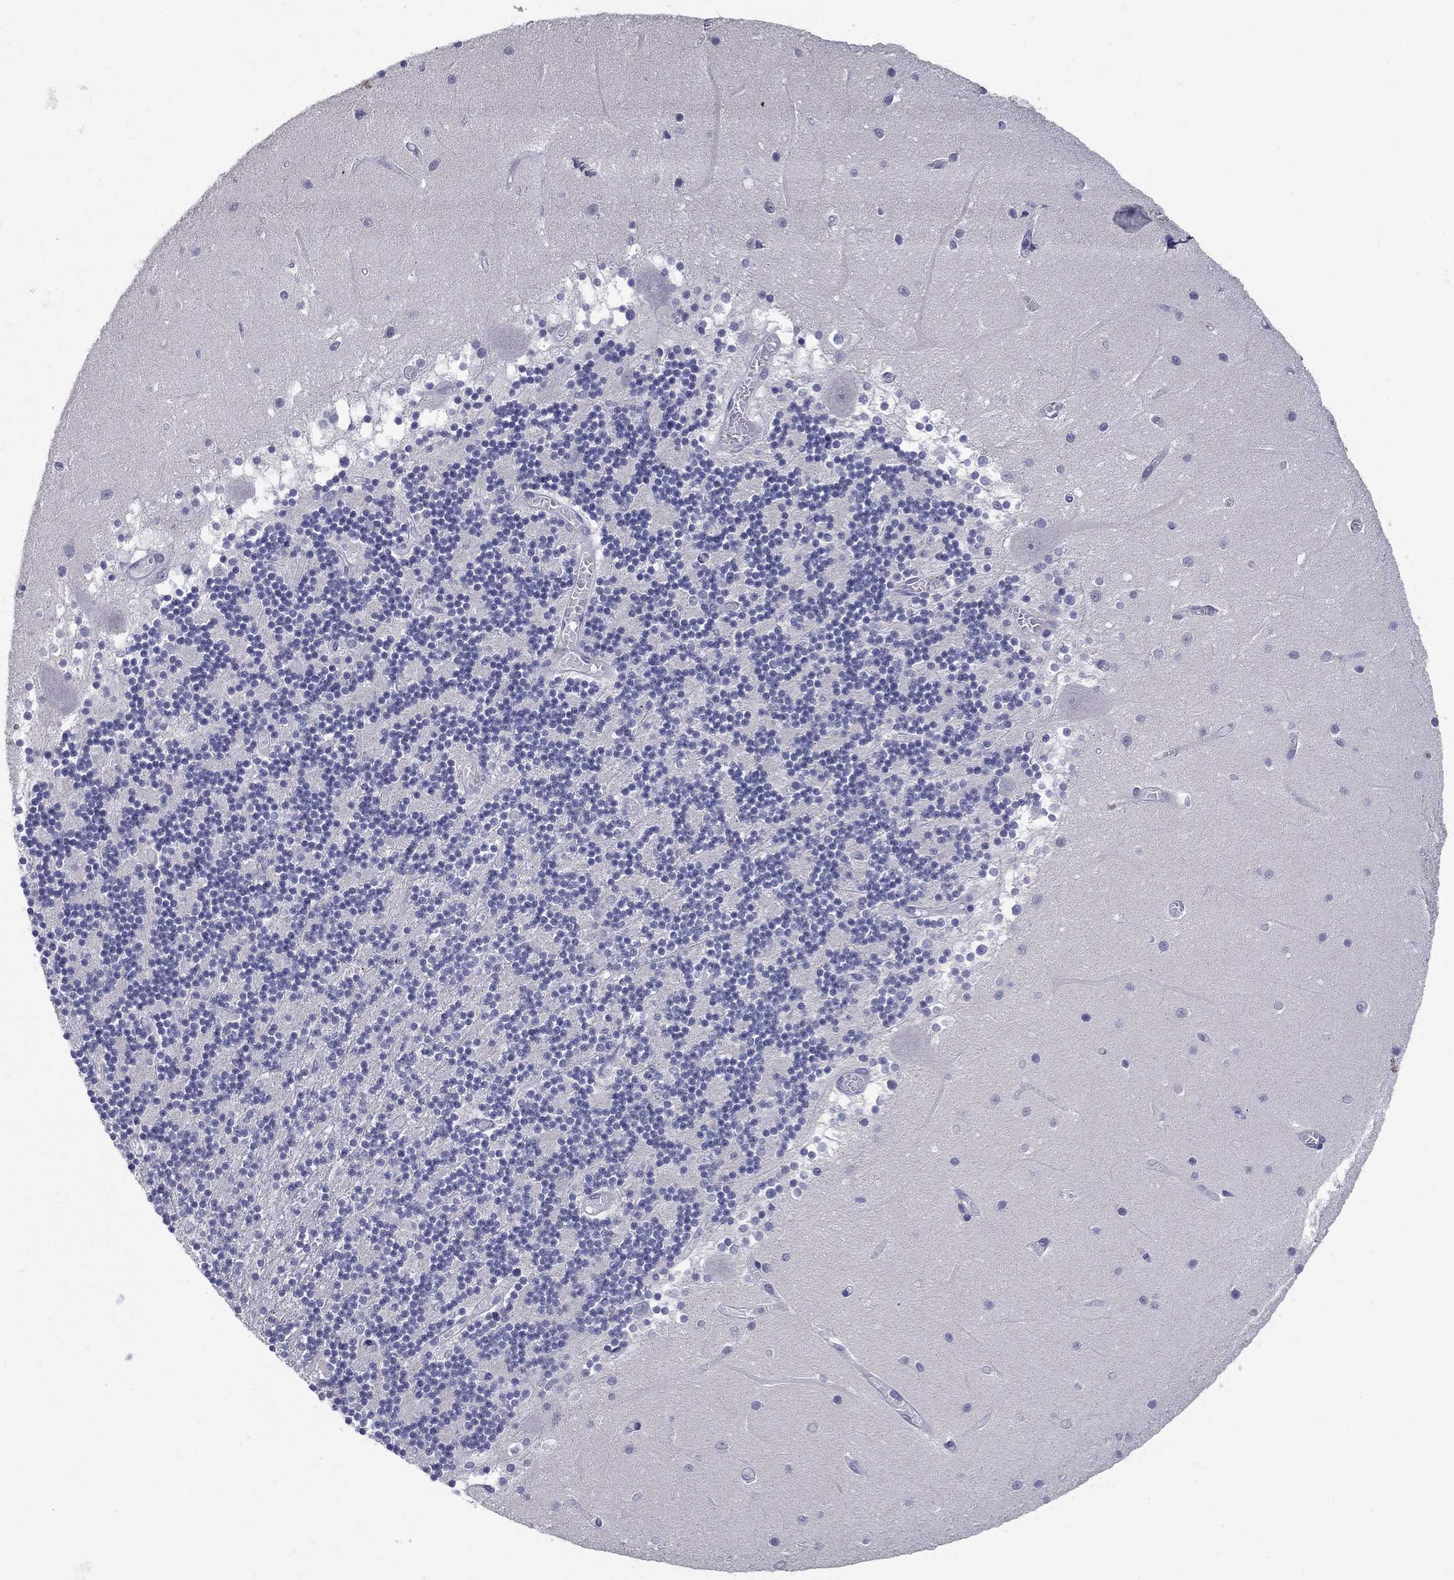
{"staining": {"intensity": "negative", "quantity": "none", "location": "none"}, "tissue": "cerebellum", "cell_type": "Cells in granular layer", "image_type": "normal", "snomed": [{"axis": "morphology", "description": "Normal tissue, NOS"}, {"axis": "topography", "description": "Cerebellum"}], "caption": "The photomicrograph exhibits no significant staining in cells in granular layer of cerebellum.", "gene": "TP53TG5", "patient": {"sex": "female", "age": 28}}